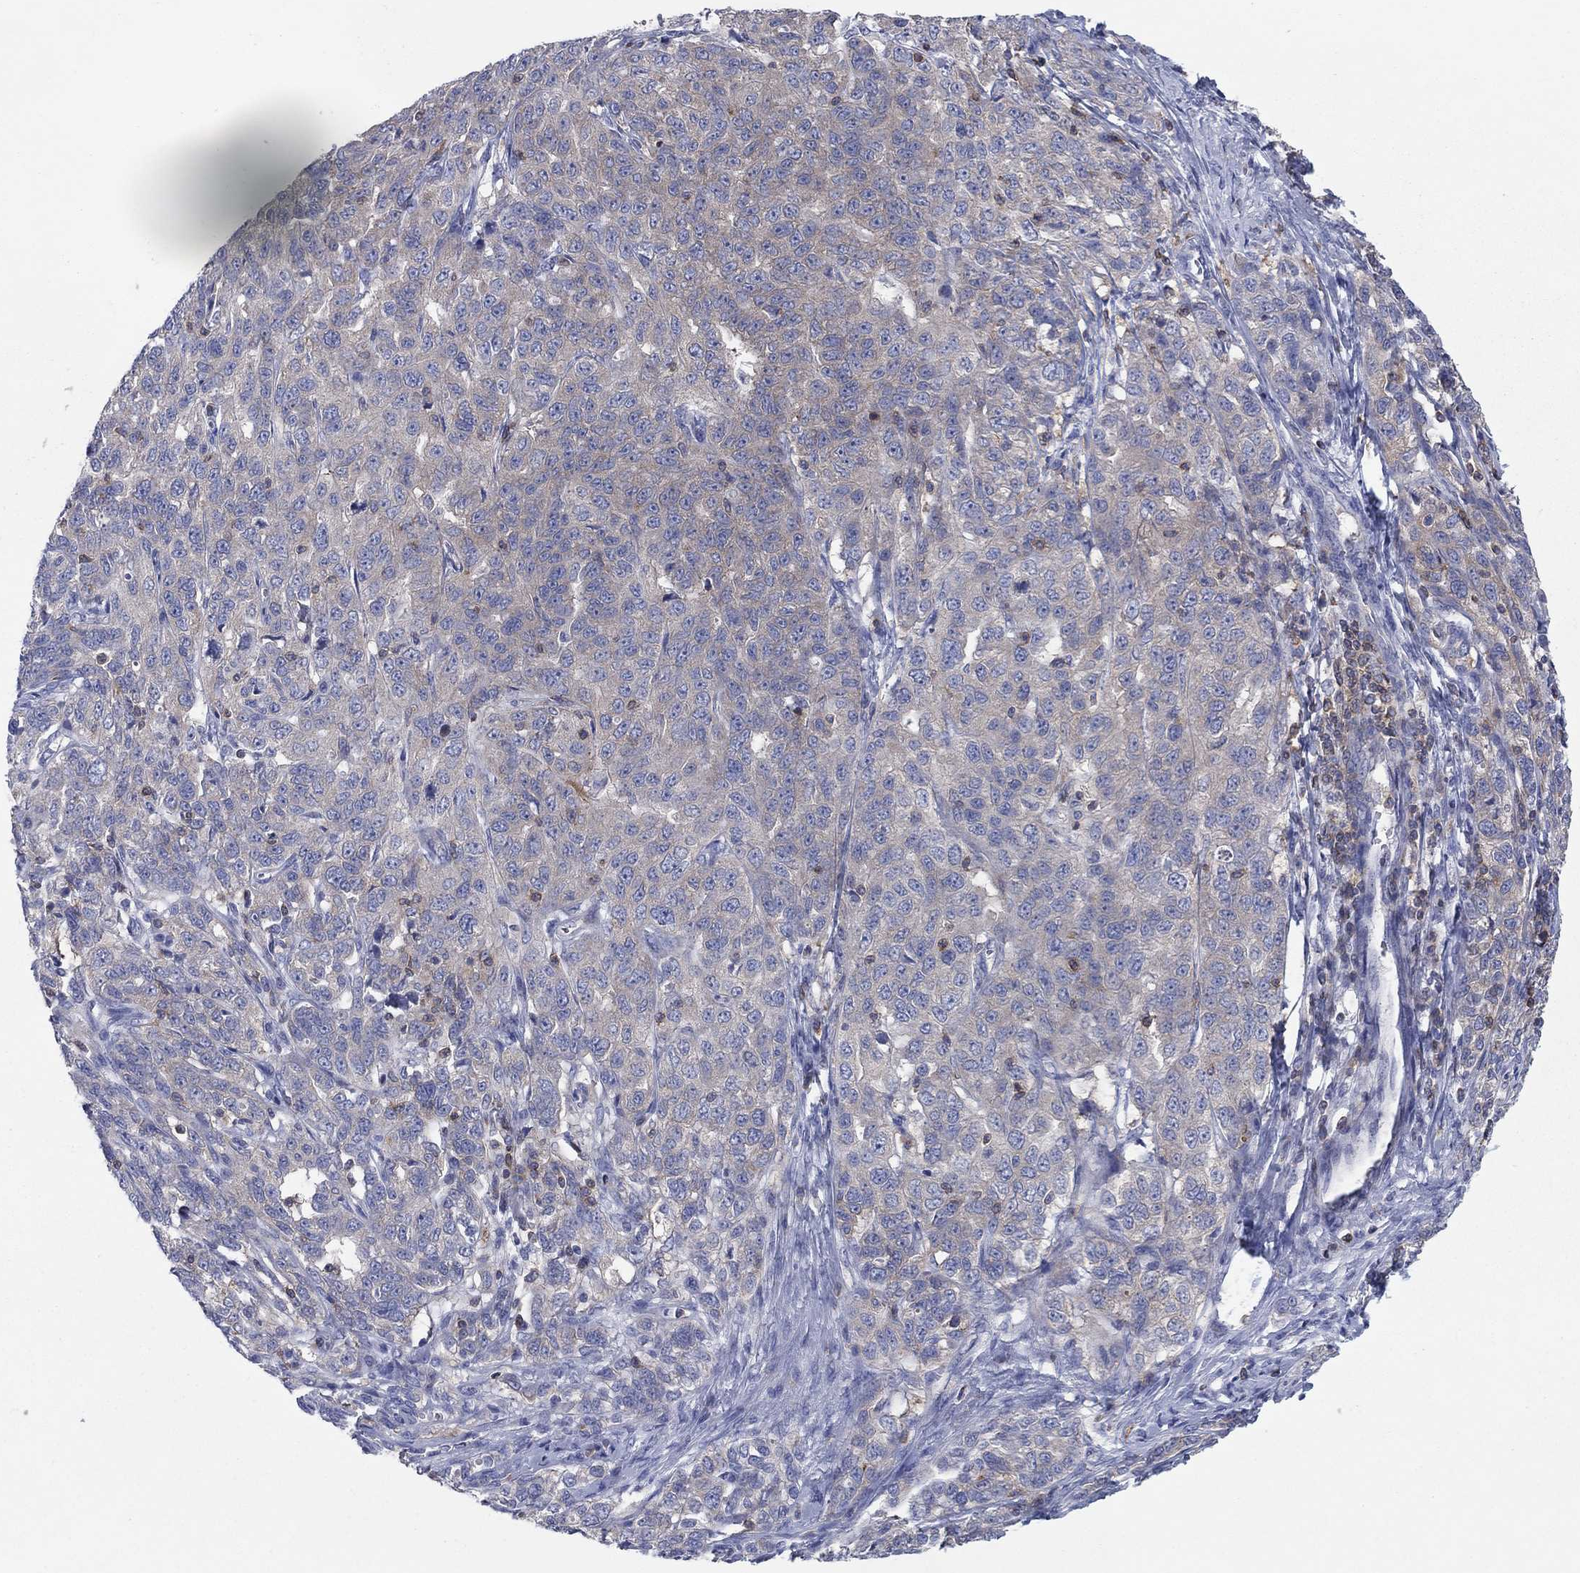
{"staining": {"intensity": "weak", "quantity": "25%-75%", "location": "cytoplasmic/membranous"}, "tissue": "ovarian cancer", "cell_type": "Tumor cells", "image_type": "cancer", "snomed": [{"axis": "morphology", "description": "Cystadenocarcinoma, serous, NOS"}, {"axis": "topography", "description": "Ovary"}], "caption": "A photomicrograph of ovarian cancer (serous cystadenocarcinoma) stained for a protein shows weak cytoplasmic/membranous brown staining in tumor cells. The protein is stained brown, and the nuclei are stained in blue (DAB IHC with brightfield microscopy, high magnification).", "gene": "PVR", "patient": {"sex": "female", "age": 71}}